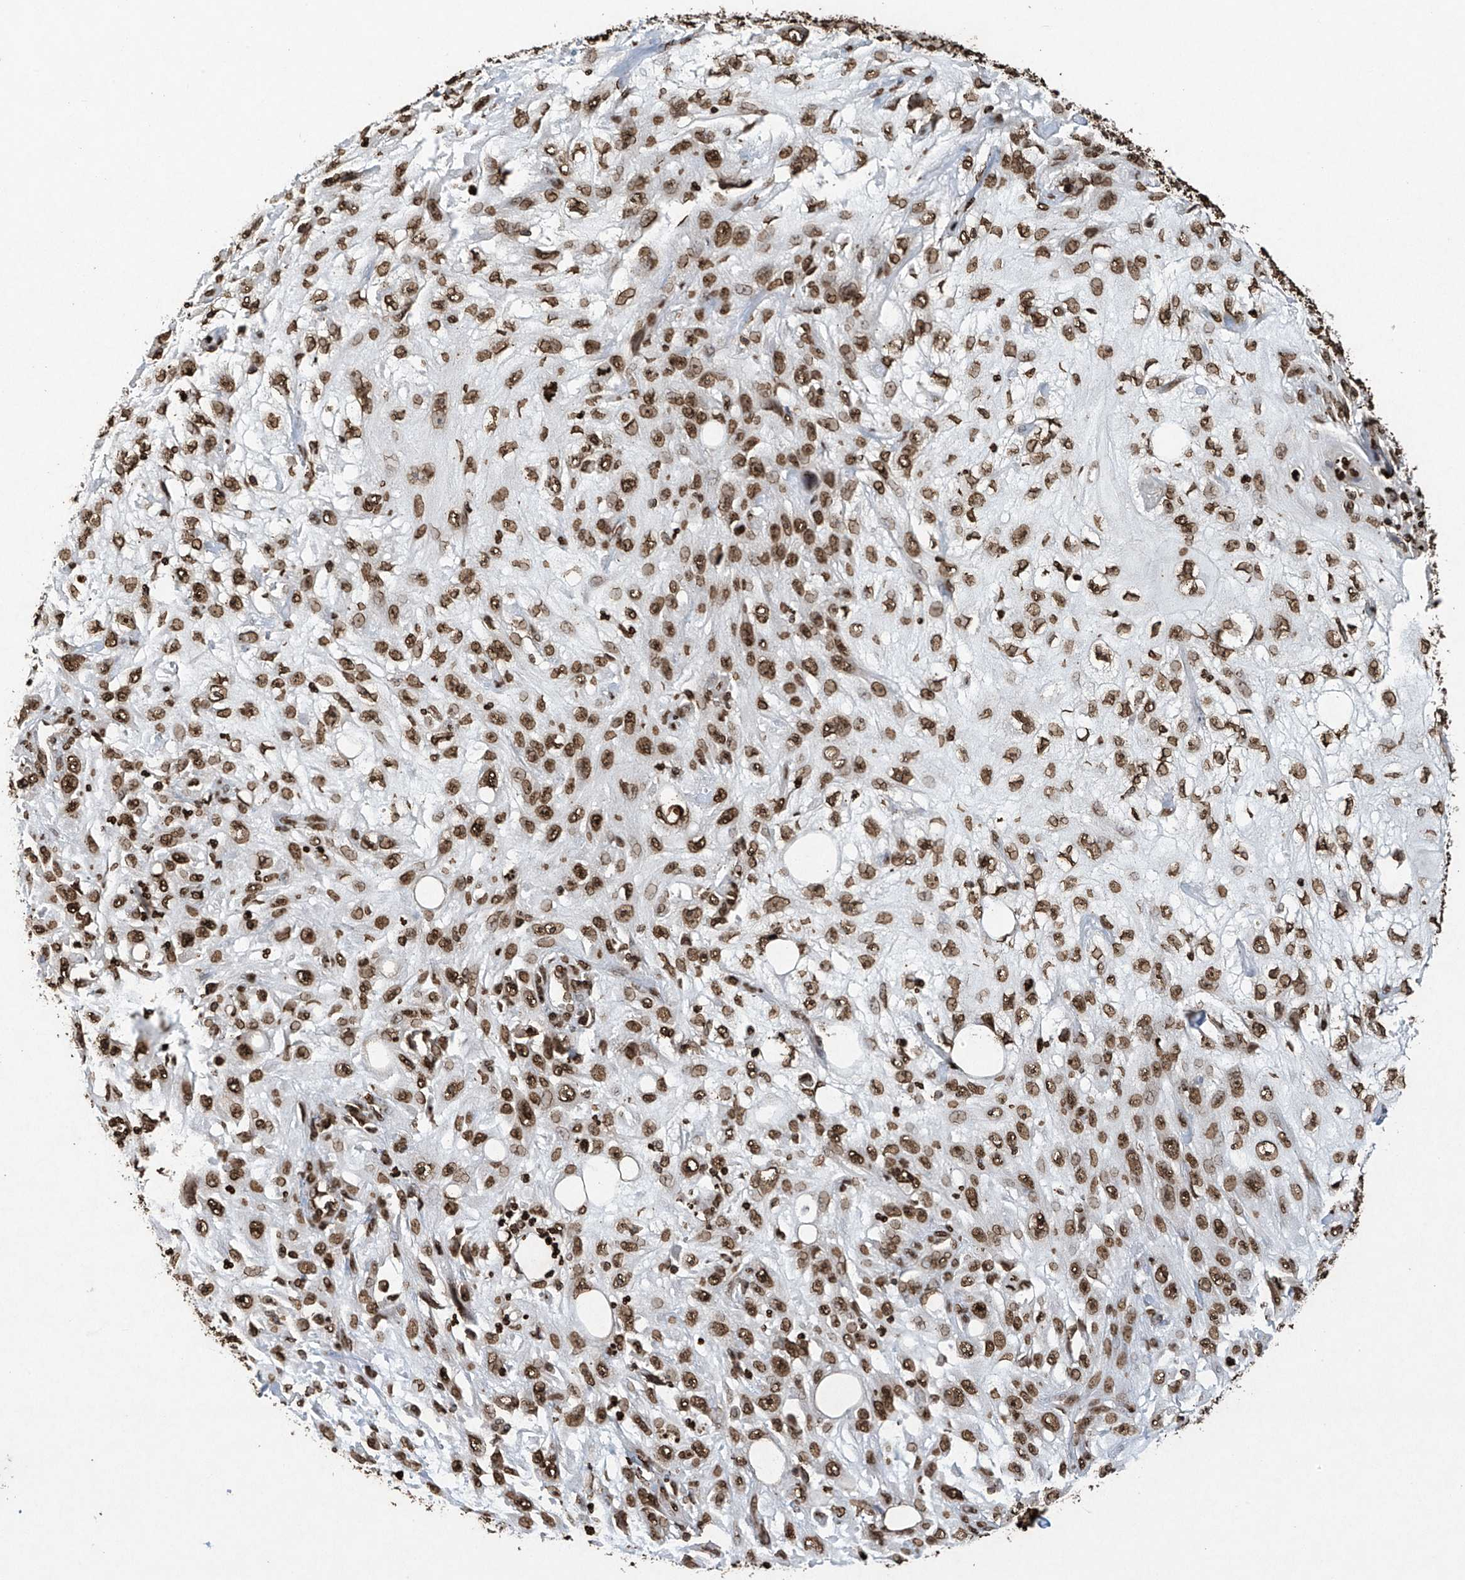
{"staining": {"intensity": "strong", "quantity": ">75%", "location": "nuclear"}, "tissue": "skin cancer", "cell_type": "Tumor cells", "image_type": "cancer", "snomed": [{"axis": "morphology", "description": "Squamous cell carcinoma, NOS"}, {"axis": "topography", "description": "Skin"}], "caption": "Strong nuclear expression for a protein is present in approximately >75% of tumor cells of skin squamous cell carcinoma using immunohistochemistry (IHC).", "gene": "H3-3A", "patient": {"sex": "male", "age": 75}}